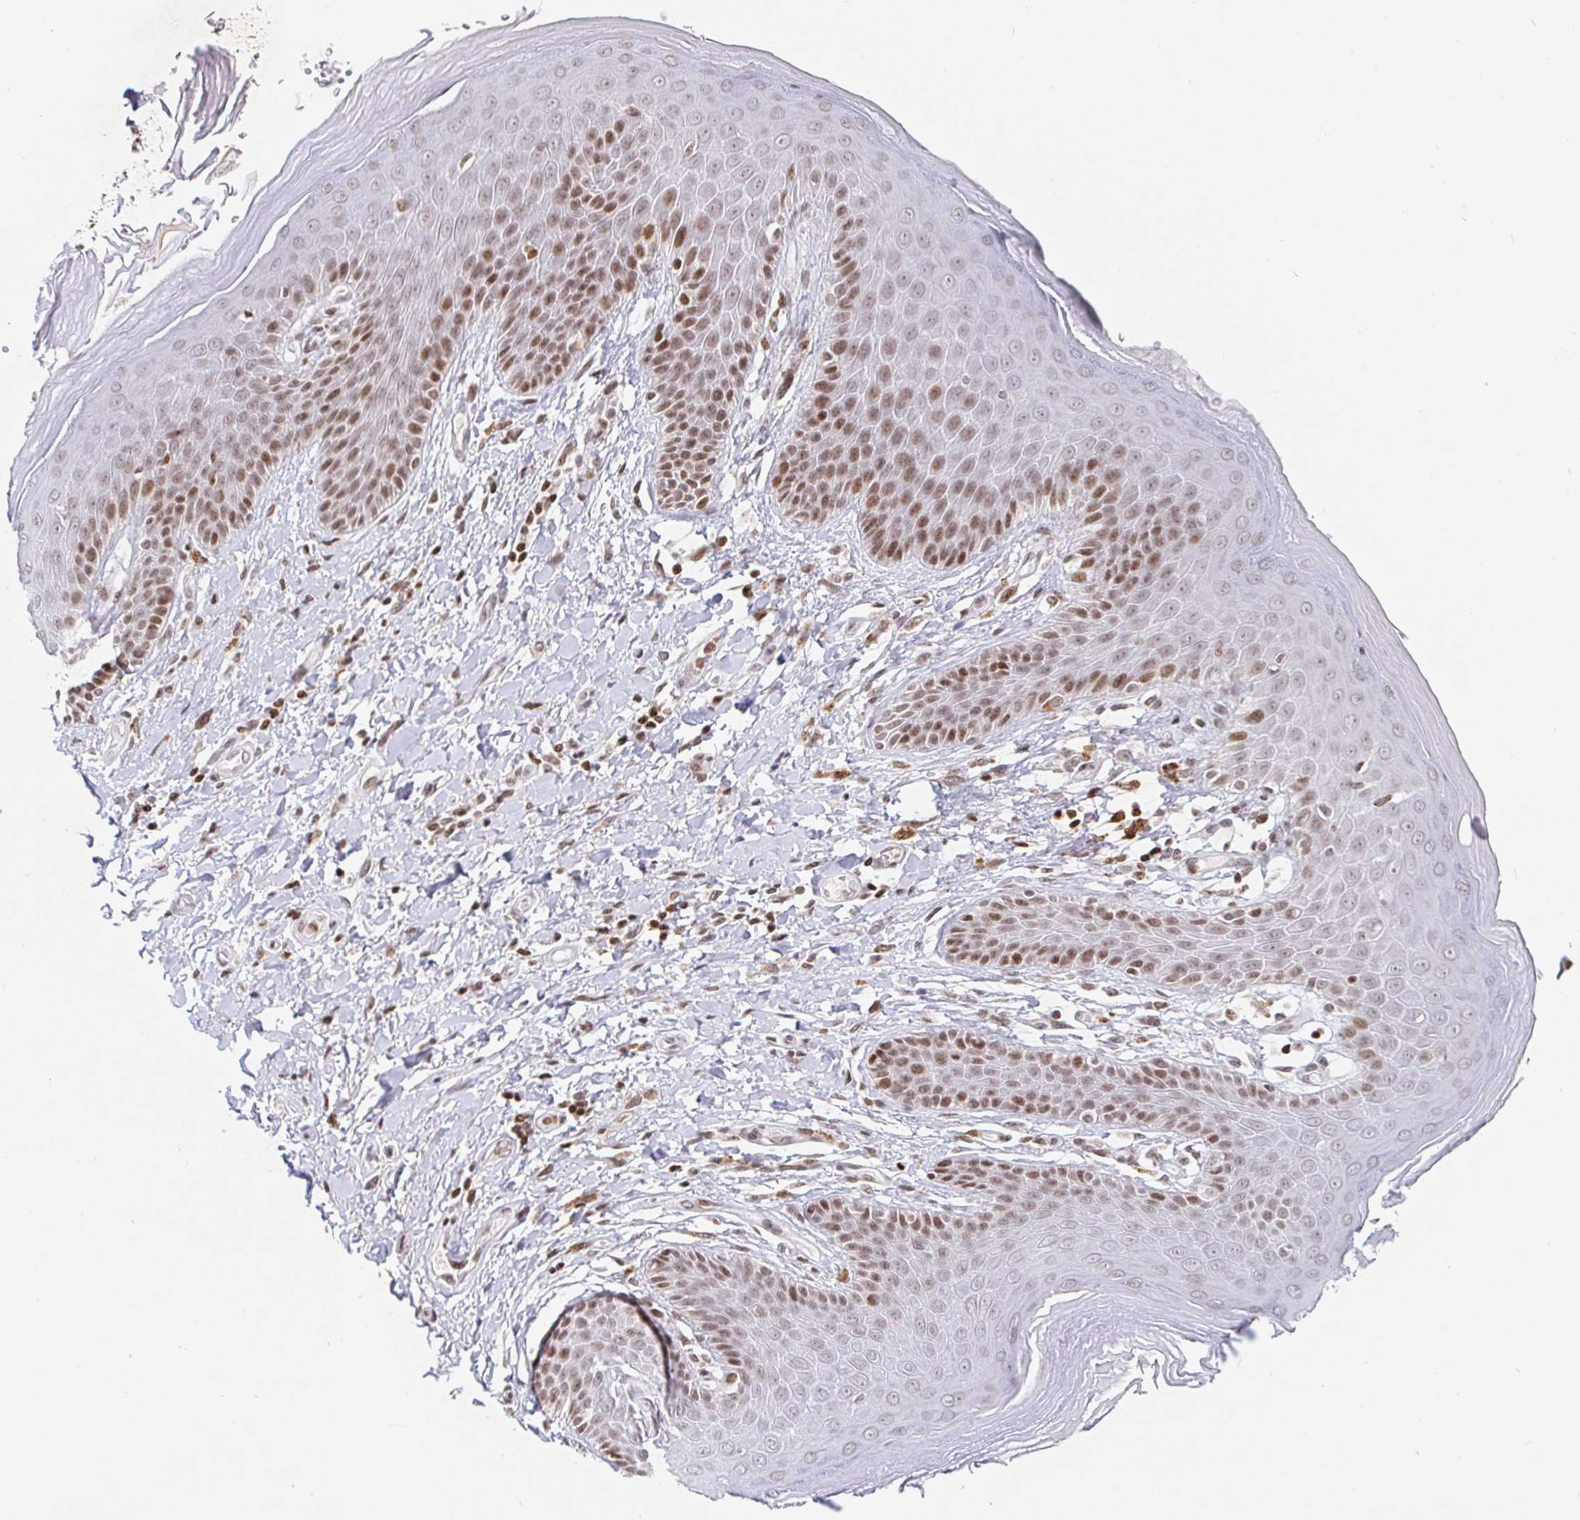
{"staining": {"intensity": "moderate", "quantity": "25%-75%", "location": "nuclear"}, "tissue": "skin", "cell_type": "Epidermal cells", "image_type": "normal", "snomed": [{"axis": "morphology", "description": "Normal tissue, NOS"}, {"axis": "topography", "description": "Anal"}, {"axis": "topography", "description": "Peripheral nerve tissue"}], "caption": "This is a photomicrograph of immunohistochemistry (IHC) staining of benign skin, which shows moderate staining in the nuclear of epidermal cells.", "gene": "HOXC10", "patient": {"sex": "male", "age": 51}}